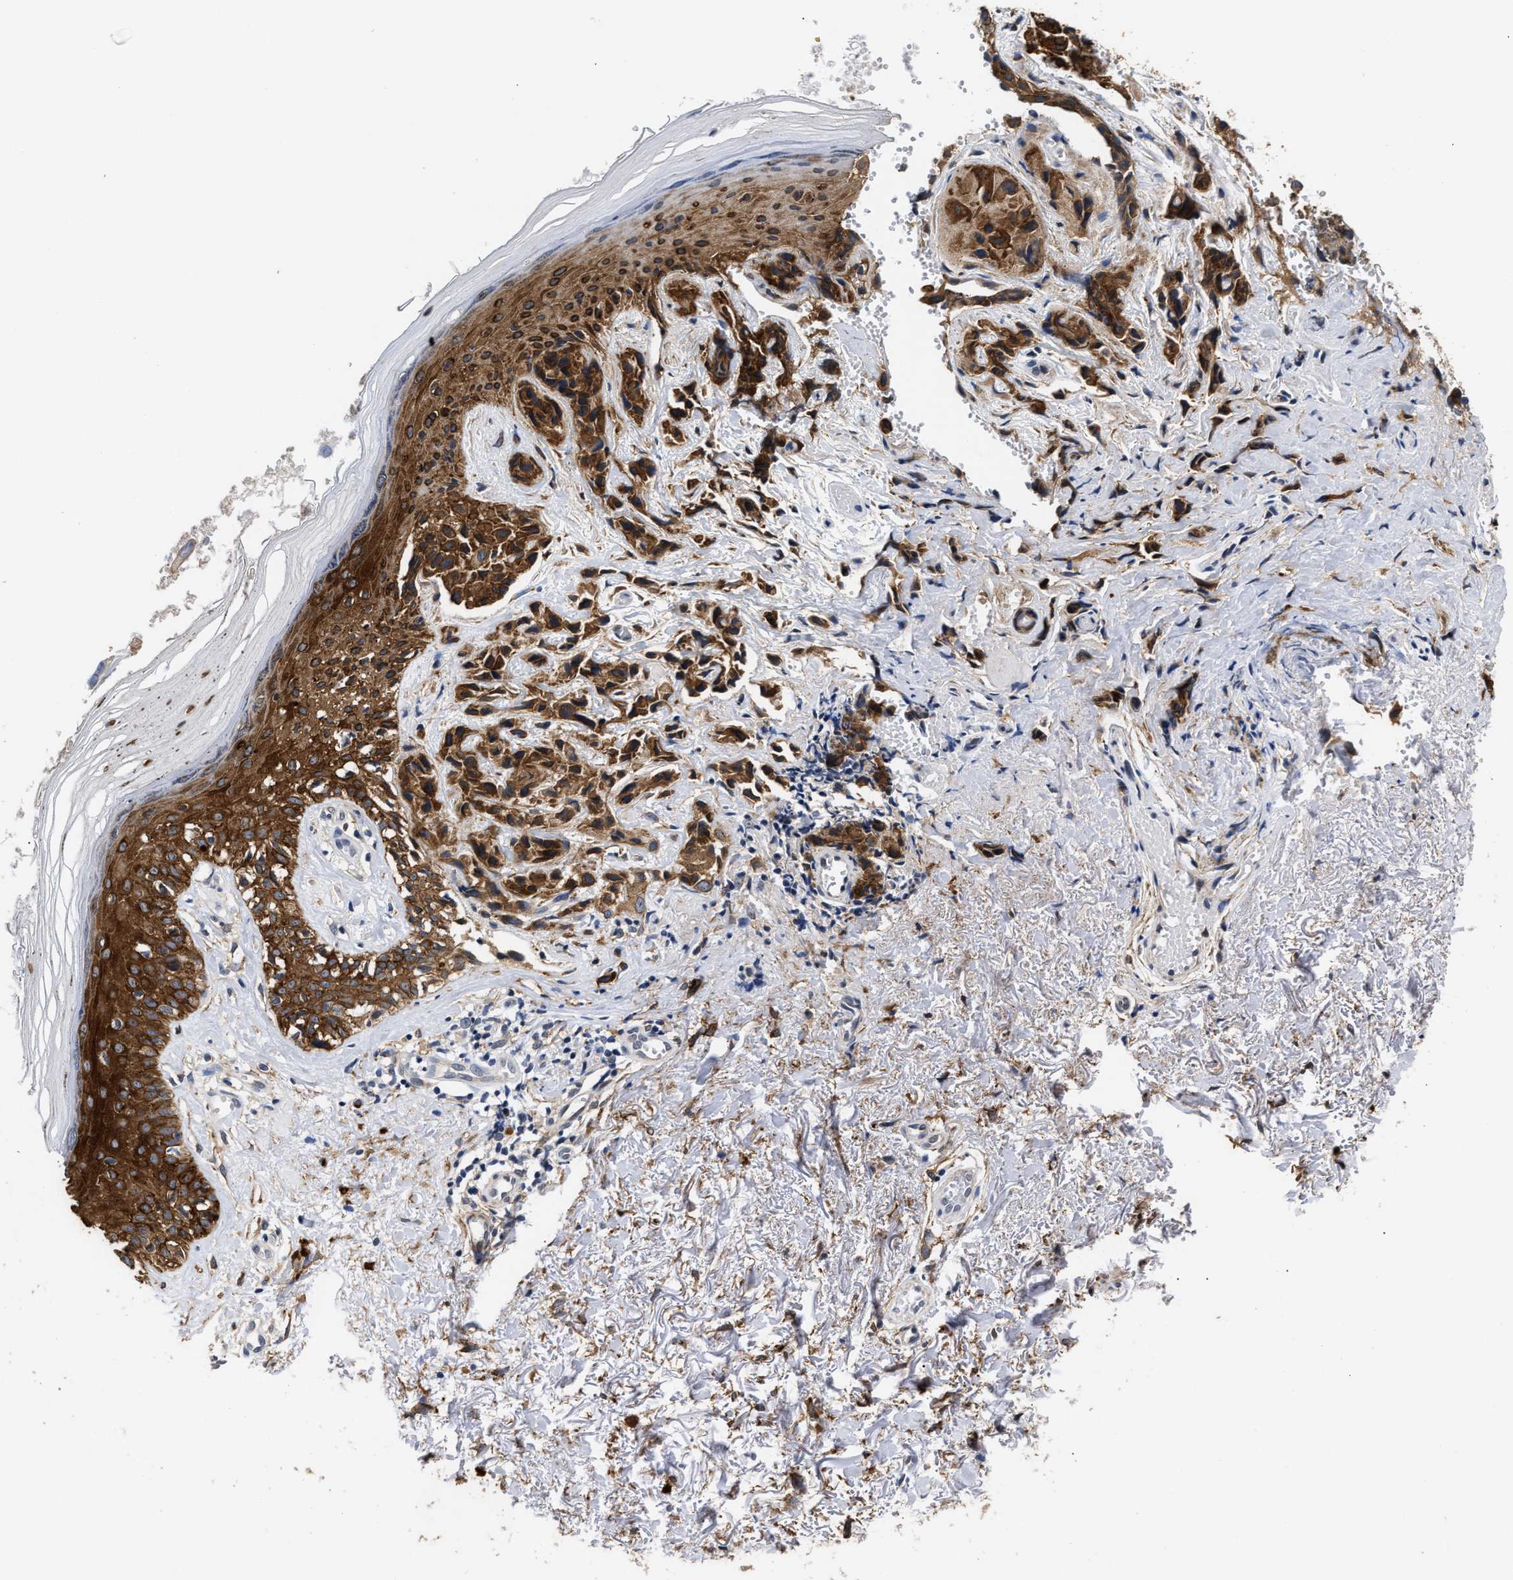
{"staining": {"intensity": "moderate", "quantity": ">75%", "location": "cytoplasmic/membranous"}, "tissue": "melanoma", "cell_type": "Tumor cells", "image_type": "cancer", "snomed": [{"axis": "morphology", "description": "Malignant melanoma, NOS"}, {"axis": "topography", "description": "Skin"}], "caption": "Tumor cells exhibit moderate cytoplasmic/membranous positivity in approximately >75% of cells in melanoma.", "gene": "AHNAK2", "patient": {"sex": "female", "age": 58}}